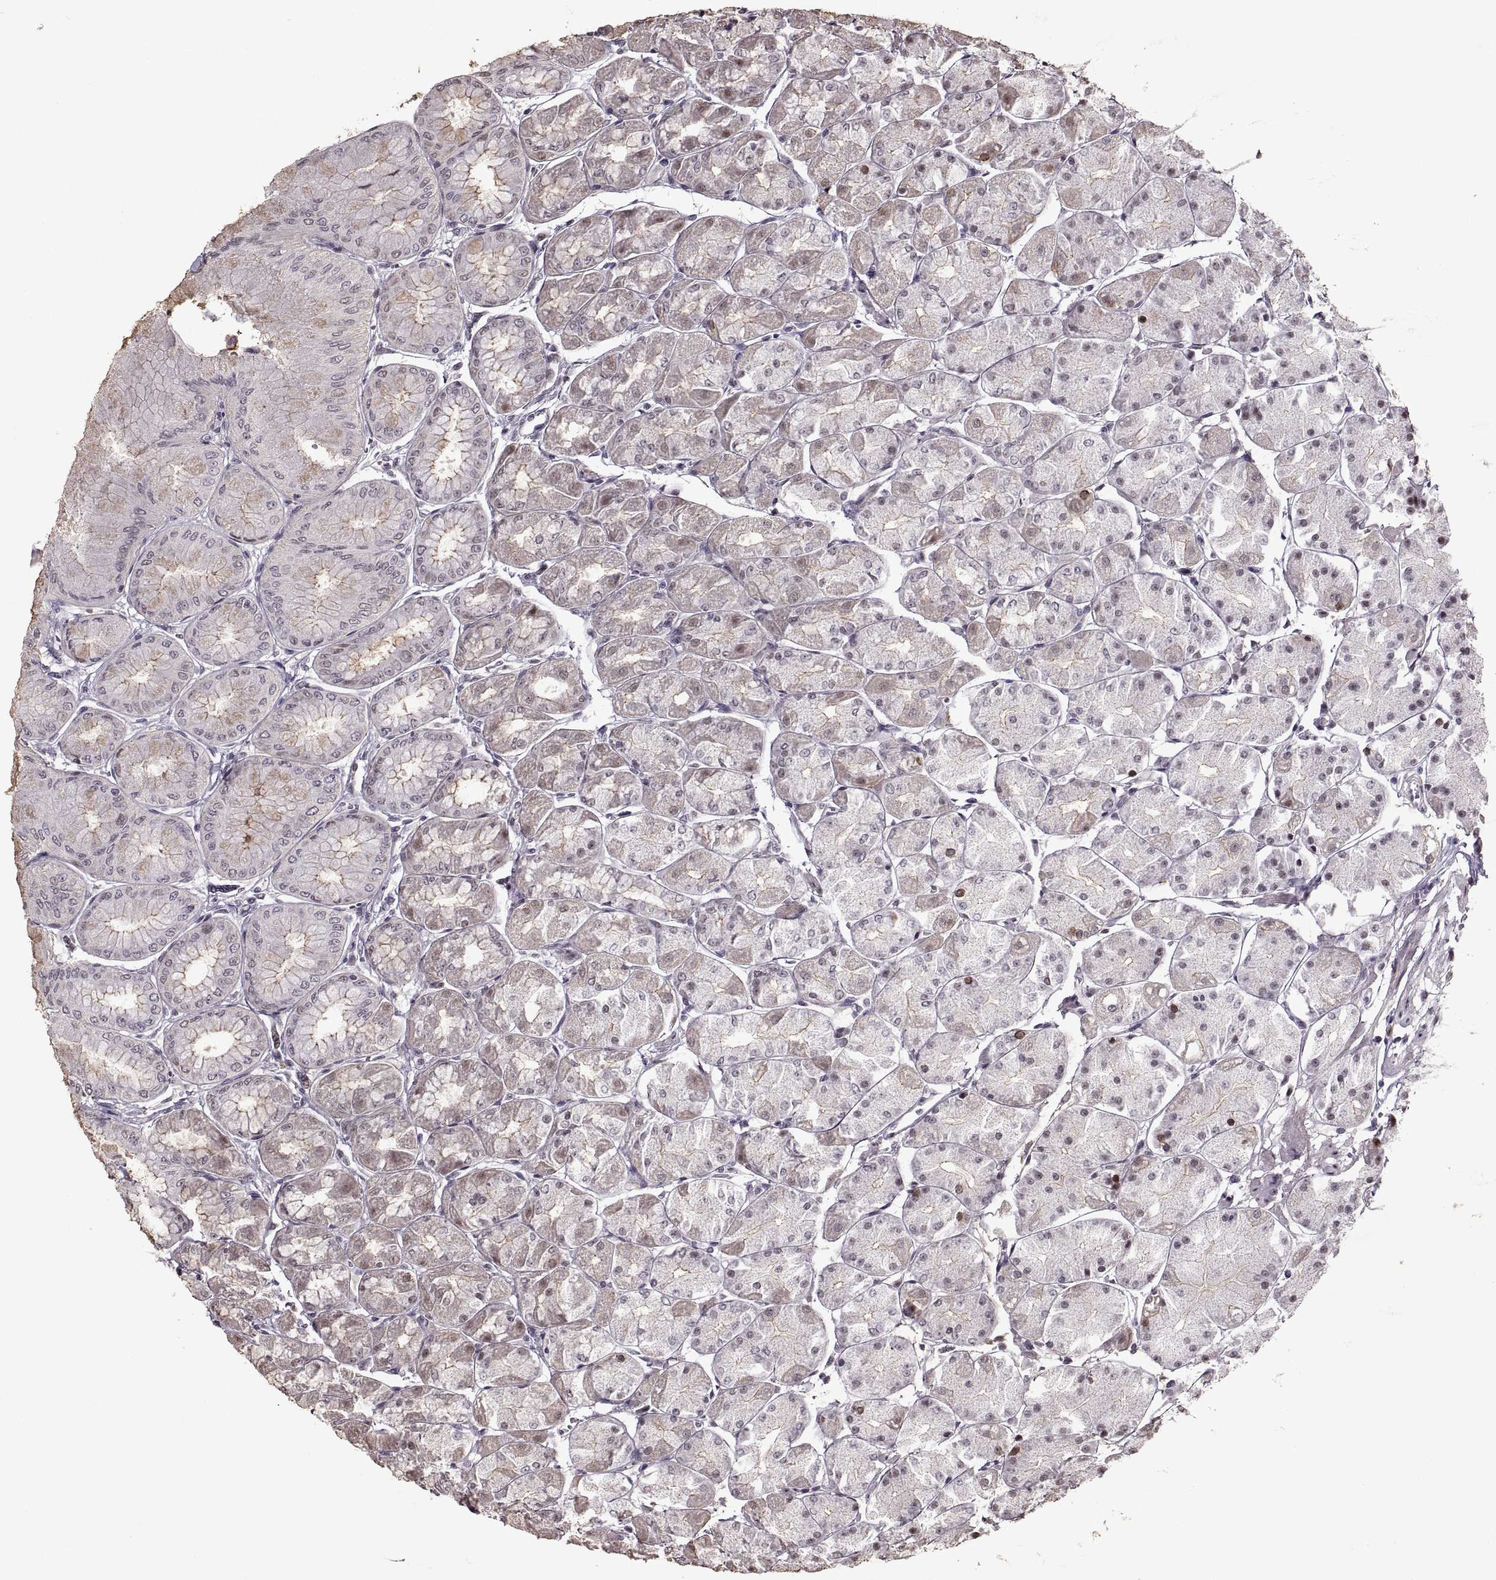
{"staining": {"intensity": "weak", "quantity": "<25%", "location": "cytoplasmic/membranous,nuclear"}, "tissue": "stomach", "cell_type": "Glandular cells", "image_type": "normal", "snomed": [{"axis": "morphology", "description": "Normal tissue, NOS"}, {"axis": "topography", "description": "Stomach, upper"}], "caption": "Immunohistochemistry micrograph of unremarkable stomach stained for a protein (brown), which reveals no staining in glandular cells.", "gene": "PALS1", "patient": {"sex": "male", "age": 60}}